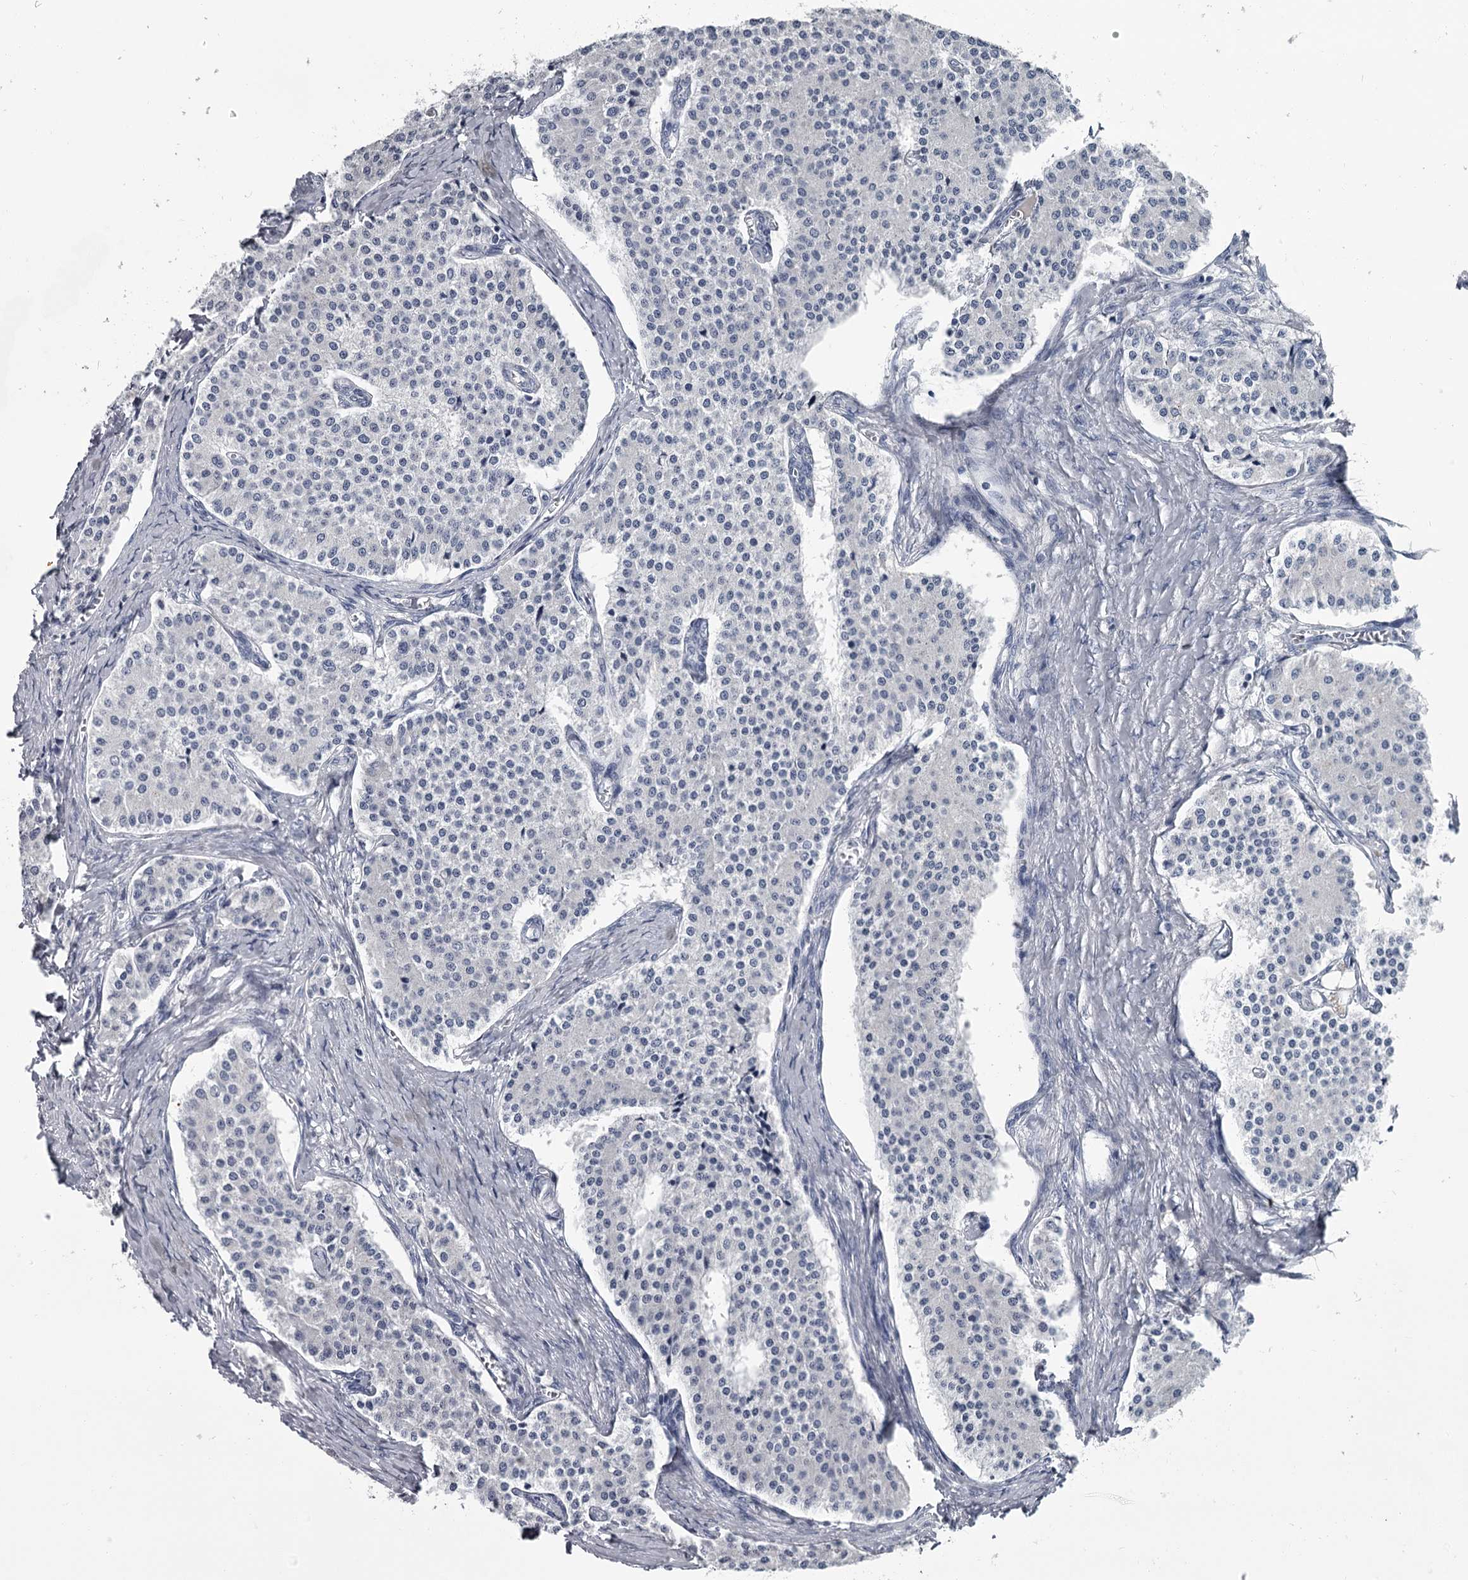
{"staining": {"intensity": "negative", "quantity": "none", "location": "none"}, "tissue": "carcinoid", "cell_type": "Tumor cells", "image_type": "cancer", "snomed": [{"axis": "morphology", "description": "Carcinoid, malignant, NOS"}, {"axis": "topography", "description": "Colon"}], "caption": "High power microscopy histopathology image of an immunohistochemistry micrograph of carcinoid, revealing no significant staining in tumor cells.", "gene": "DAO", "patient": {"sex": "female", "age": 52}}